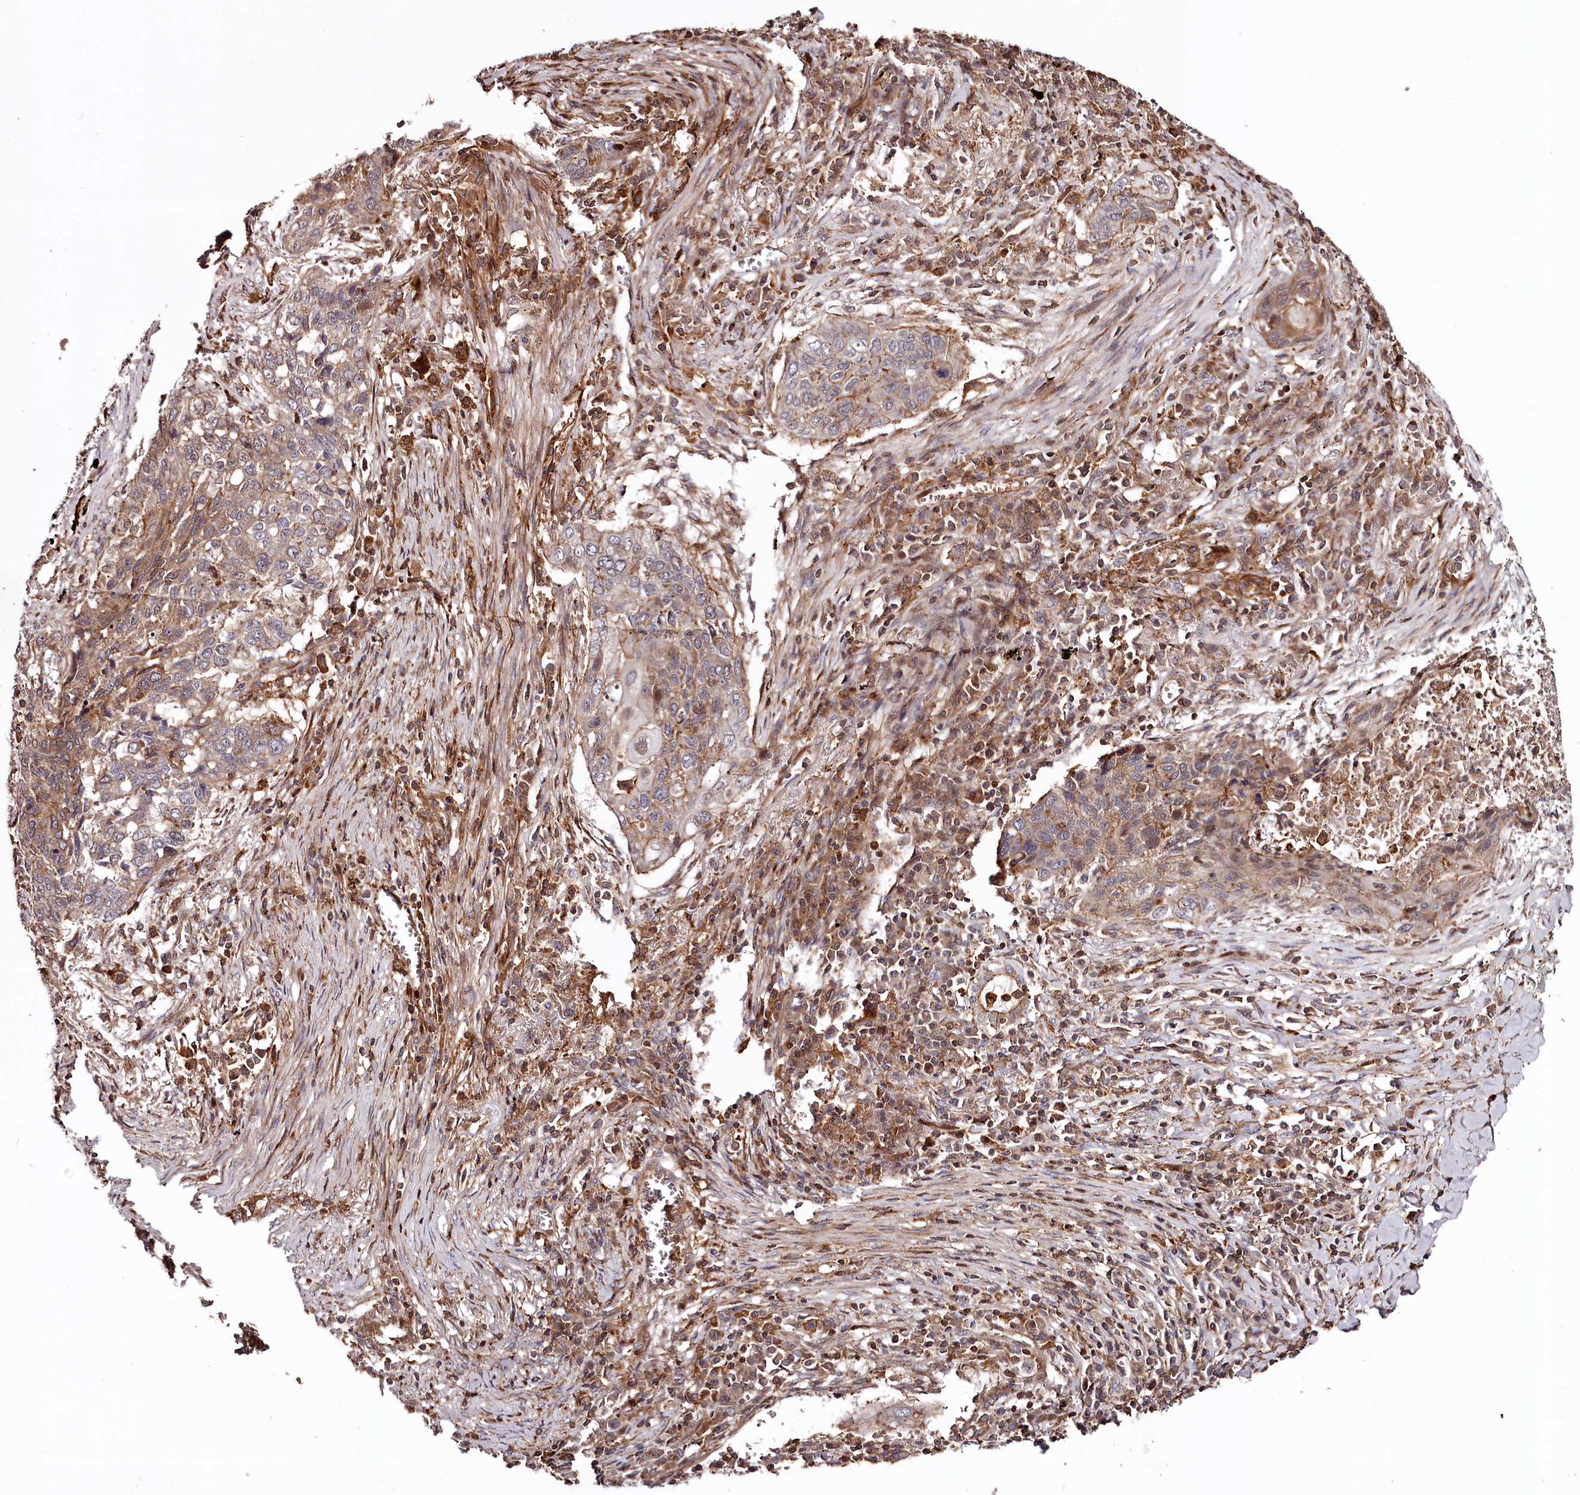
{"staining": {"intensity": "moderate", "quantity": "25%-75%", "location": "cytoplasmic/membranous"}, "tissue": "lung cancer", "cell_type": "Tumor cells", "image_type": "cancer", "snomed": [{"axis": "morphology", "description": "Squamous cell carcinoma, NOS"}, {"axis": "topography", "description": "Lung"}], "caption": "The image exhibits staining of lung squamous cell carcinoma, revealing moderate cytoplasmic/membranous protein staining (brown color) within tumor cells. (DAB IHC with brightfield microscopy, high magnification).", "gene": "KIF14", "patient": {"sex": "female", "age": 63}}